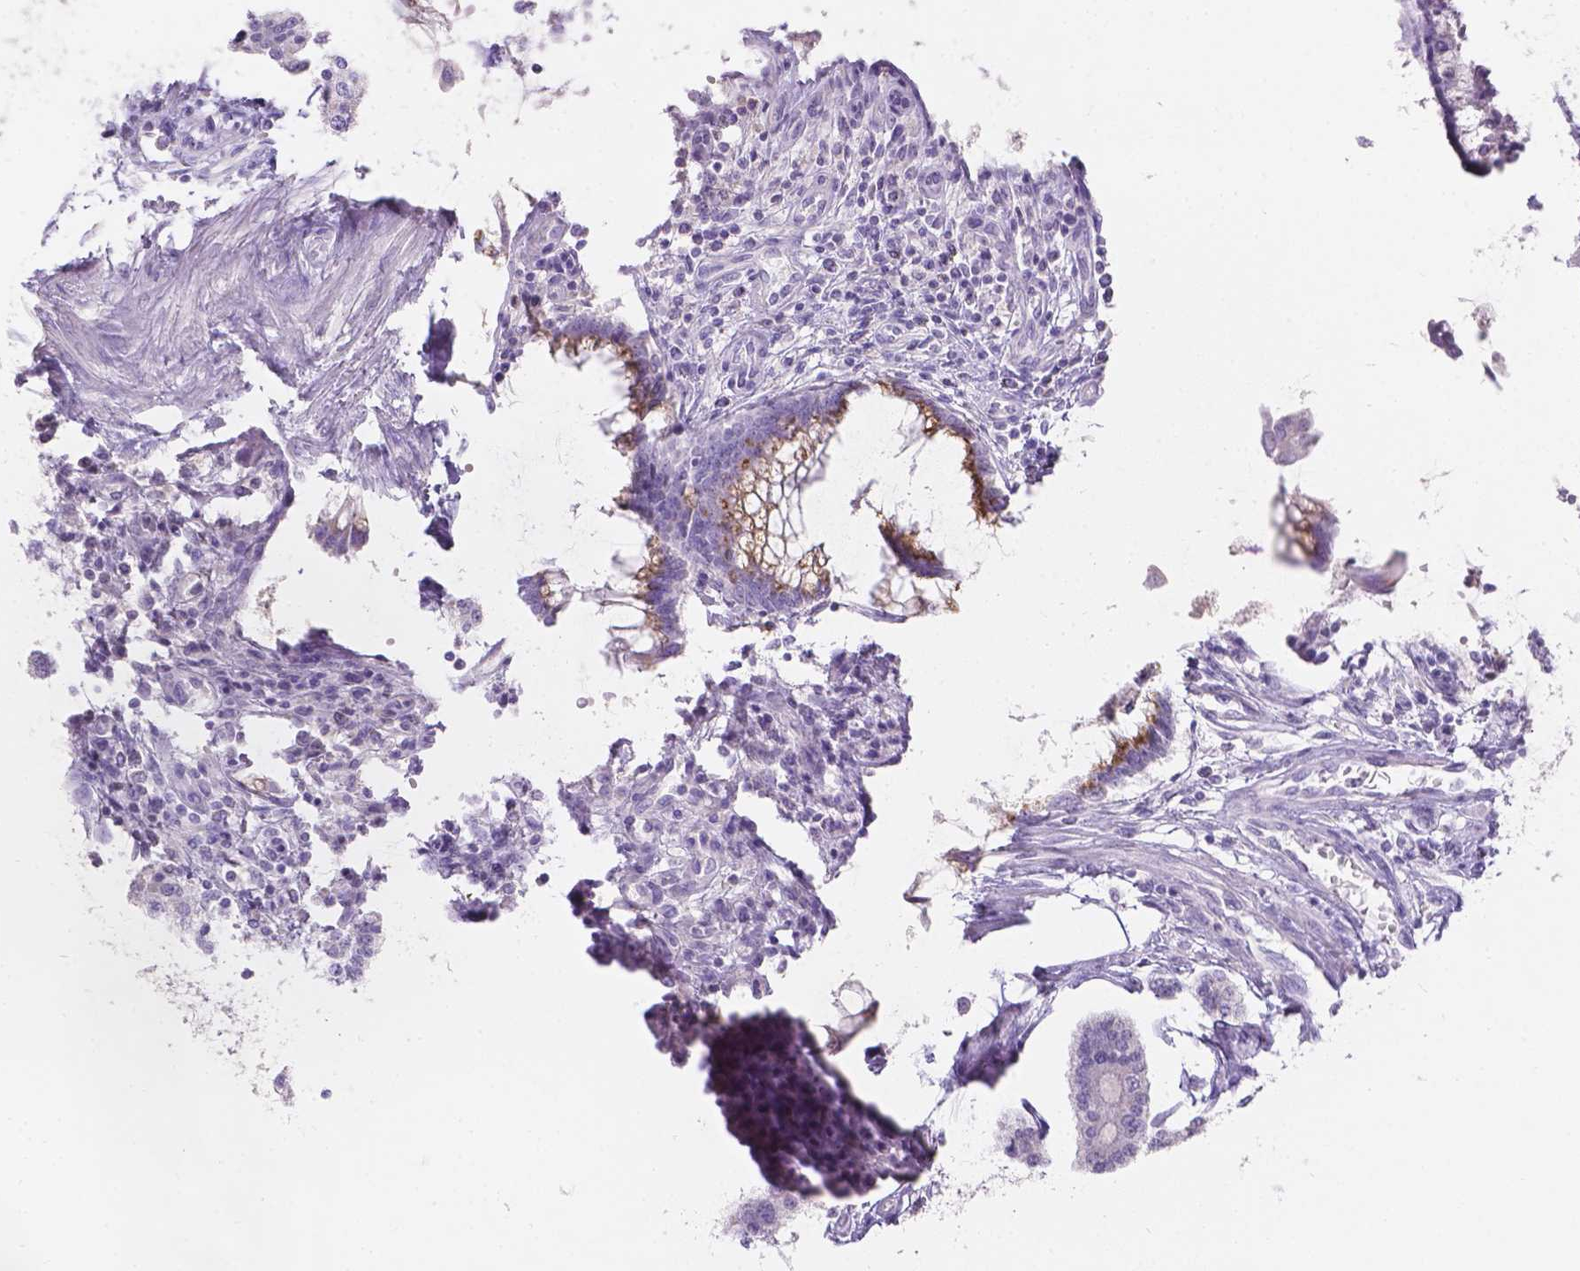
{"staining": {"intensity": "negative", "quantity": "none", "location": "none"}, "tissue": "carcinoid", "cell_type": "Tumor cells", "image_type": "cancer", "snomed": [{"axis": "morphology", "description": "Carcinoid, malignant, NOS"}, {"axis": "topography", "description": "Small intestine"}], "caption": "Immunohistochemical staining of carcinoid (malignant) displays no significant expression in tumor cells. The staining is performed using DAB (3,3'-diaminobenzidine) brown chromogen with nuclei counter-stained in using hematoxylin.", "gene": "GAL3ST2", "patient": {"sex": "female", "age": 65}}